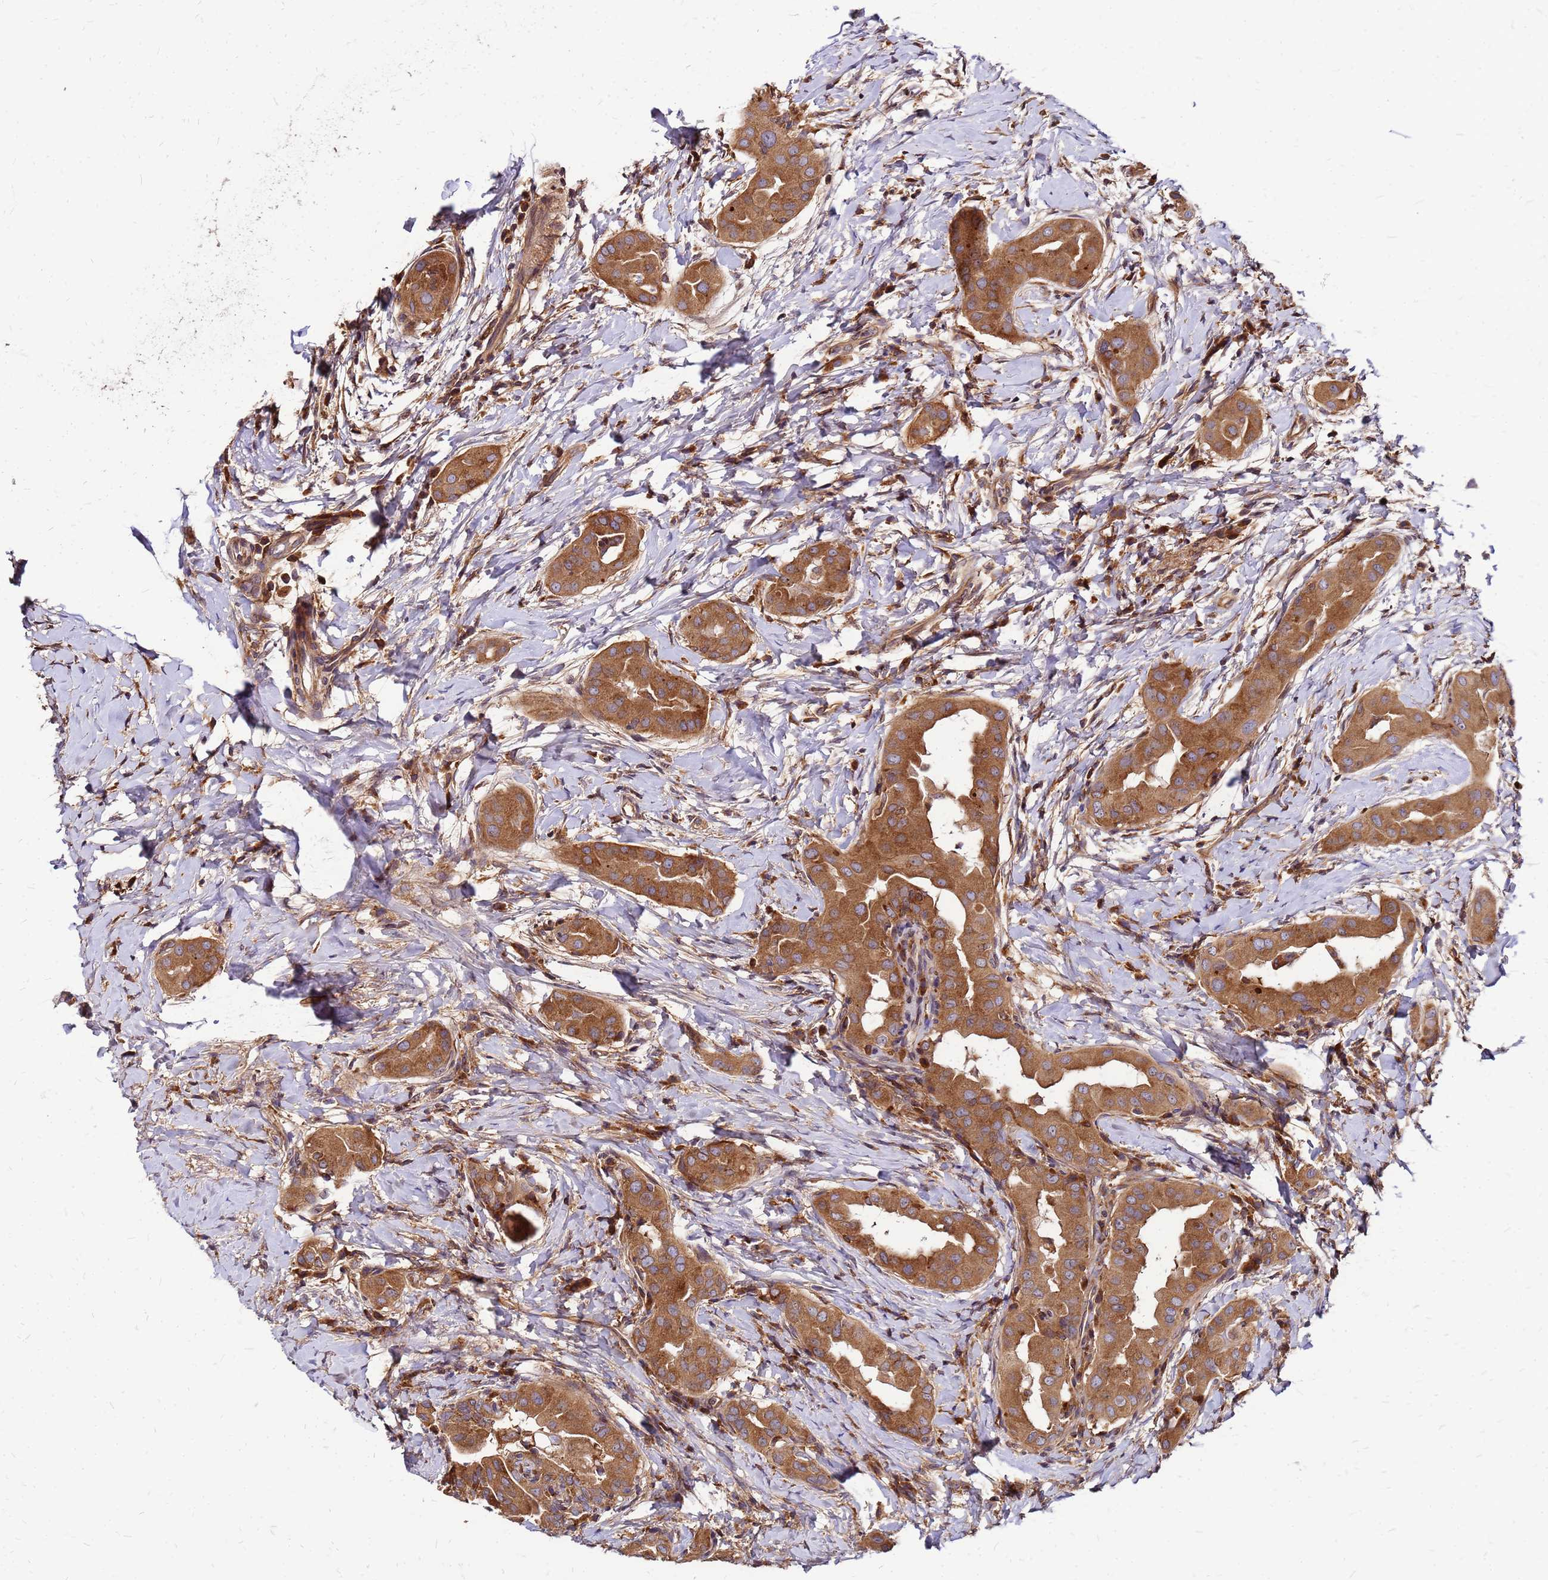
{"staining": {"intensity": "moderate", "quantity": ">75%", "location": "cytoplasmic/membranous"}, "tissue": "thyroid cancer", "cell_type": "Tumor cells", "image_type": "cancer", "snomed": [{"axis": "morphology", "description": "Papillary adenocarcinoma, NOS"}, {"axis": "topography", "description": "Thyroid gland"}], "caption": "Human thyroid cancer stained for a protein (brown) shows moderate cytoplasmic/membranous positive staining in approximately >75% of tumor cells.", "gene": "CYBC1", "patient": {"sex": "male", "age": 33}}